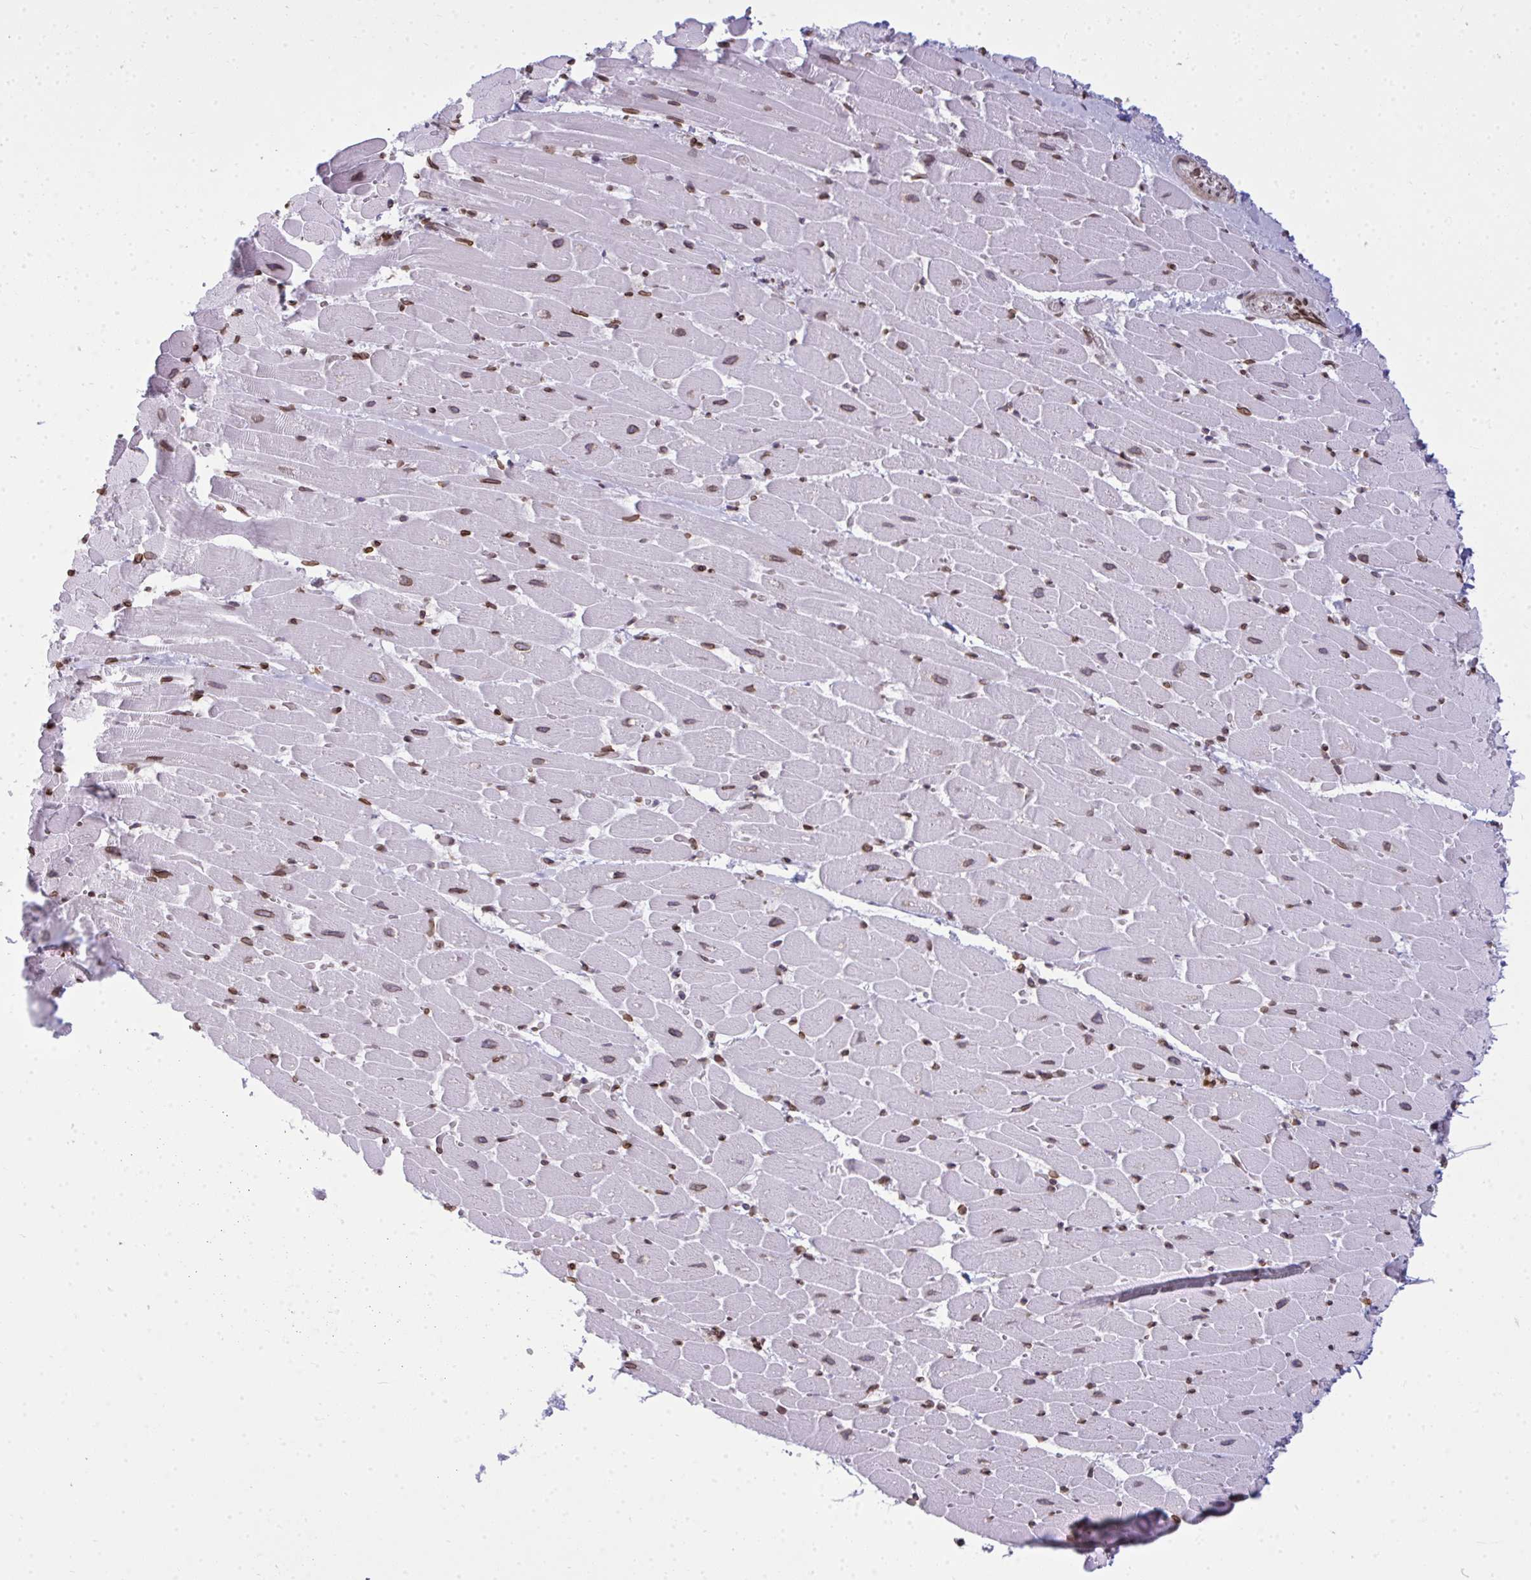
{"staining": {"intensity": "moderate", "quantity": ">75%", "location": "nuclear"}, "tissue": "heart muscle", "cell_type": "Cardiomyocytes", "image_type": "normal", "snomed": [{"axis": "morphology", "description": "Normal tissue, NOS"}, {"axis": "topography", "description": "Heart"}], "caption": "Moderate nuclear protein expression is seen in approximately >75% of cardiomyocytes in heart muscle.", "gene": "LMNB2", "patient": {"sex": "male", "age": 37}}